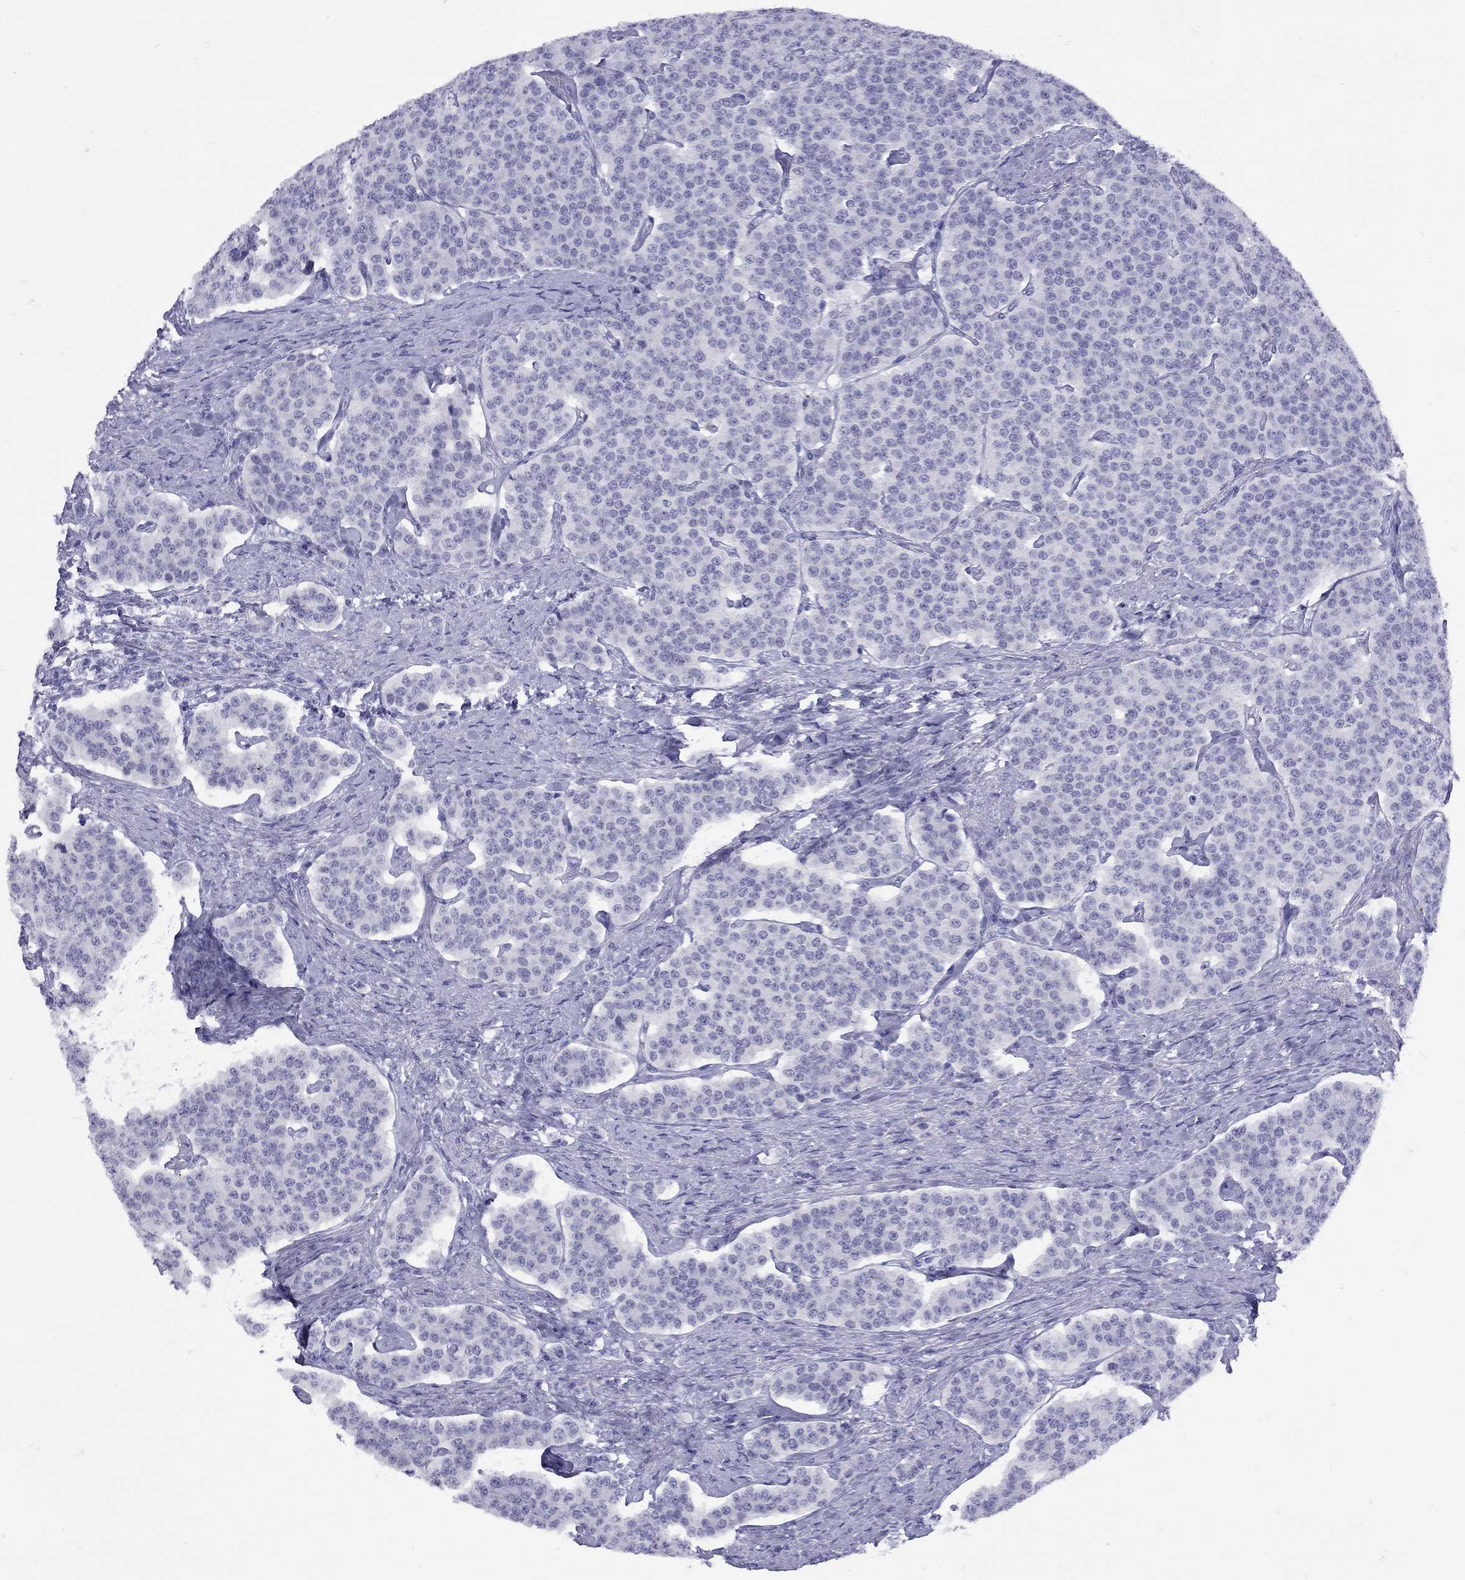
{"staining": {"intensity": "negative", "quantity": "none", "location": "none"}, "tissue": "carcinoid", "cell_type": "Tumor cells", "image_type": "cancer", "snomed": [{"axis": "morphology", "description": "Carcinoid, malignant, NOS"}, {"axis": "topography", "description": "Small intestine"}], "caption": "Tumor cells show no significant staining in carcinoid.", "gene": "LYAR", "patient": {"sex": "female", "age": 58}}